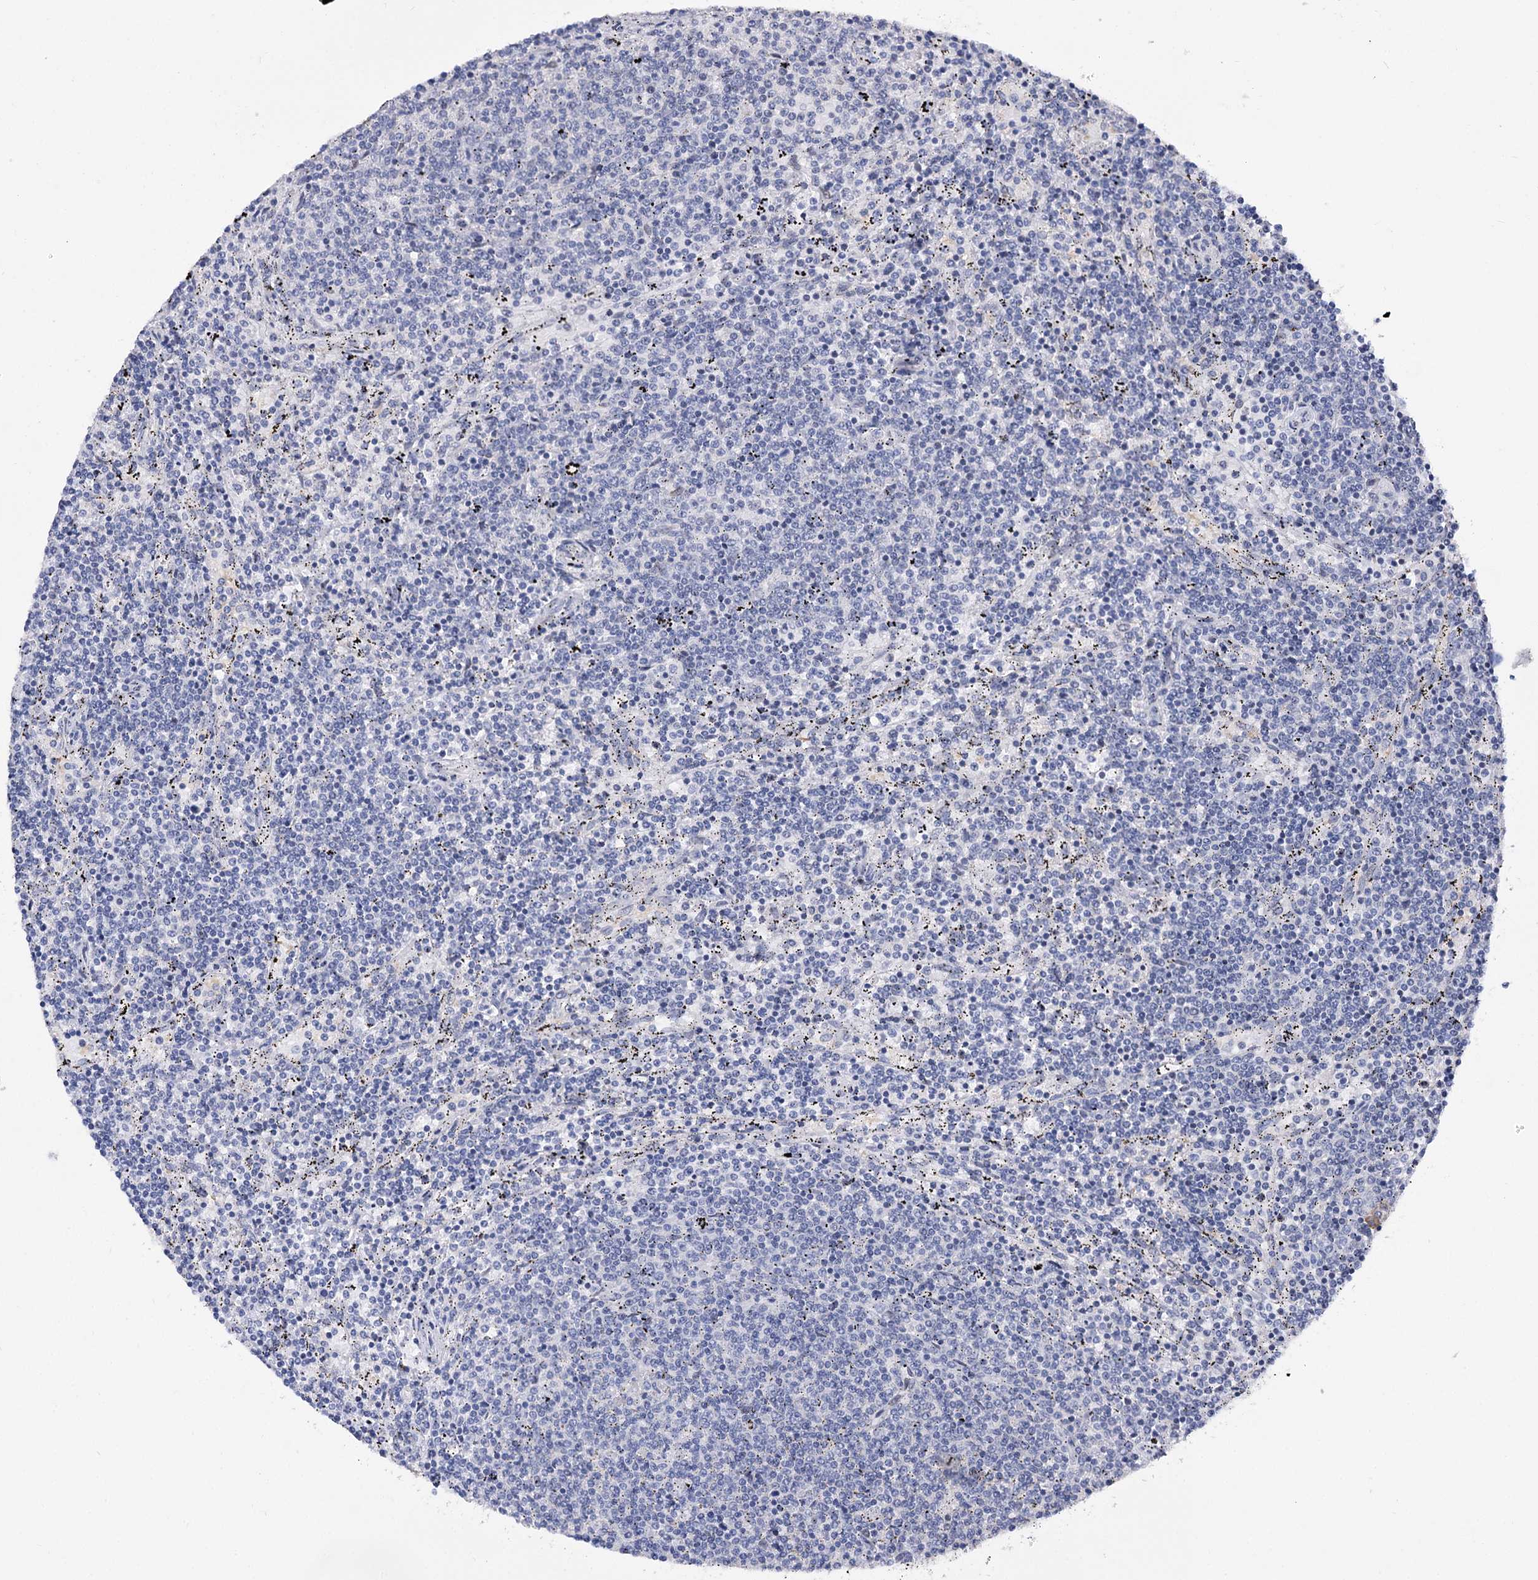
{"staining": {"intensity": "negative", "quantity": "none", "location": "none"}, "tissue": "lymphoma", "cell_type": "Tumor cells", "image_type": "cancer", "snomed": [{"axis": "morphology", "description": "Malignant lymphoma, non-Hodgkin's type, Low grade"}, {"axis": "topography", "description": "Spleen"}], "caption": "The photomicrograph exhibits no staining of tumor cells in lymphoma.", "gene": "TMEM201", "patient": {"sex": "female", "age": 50}}